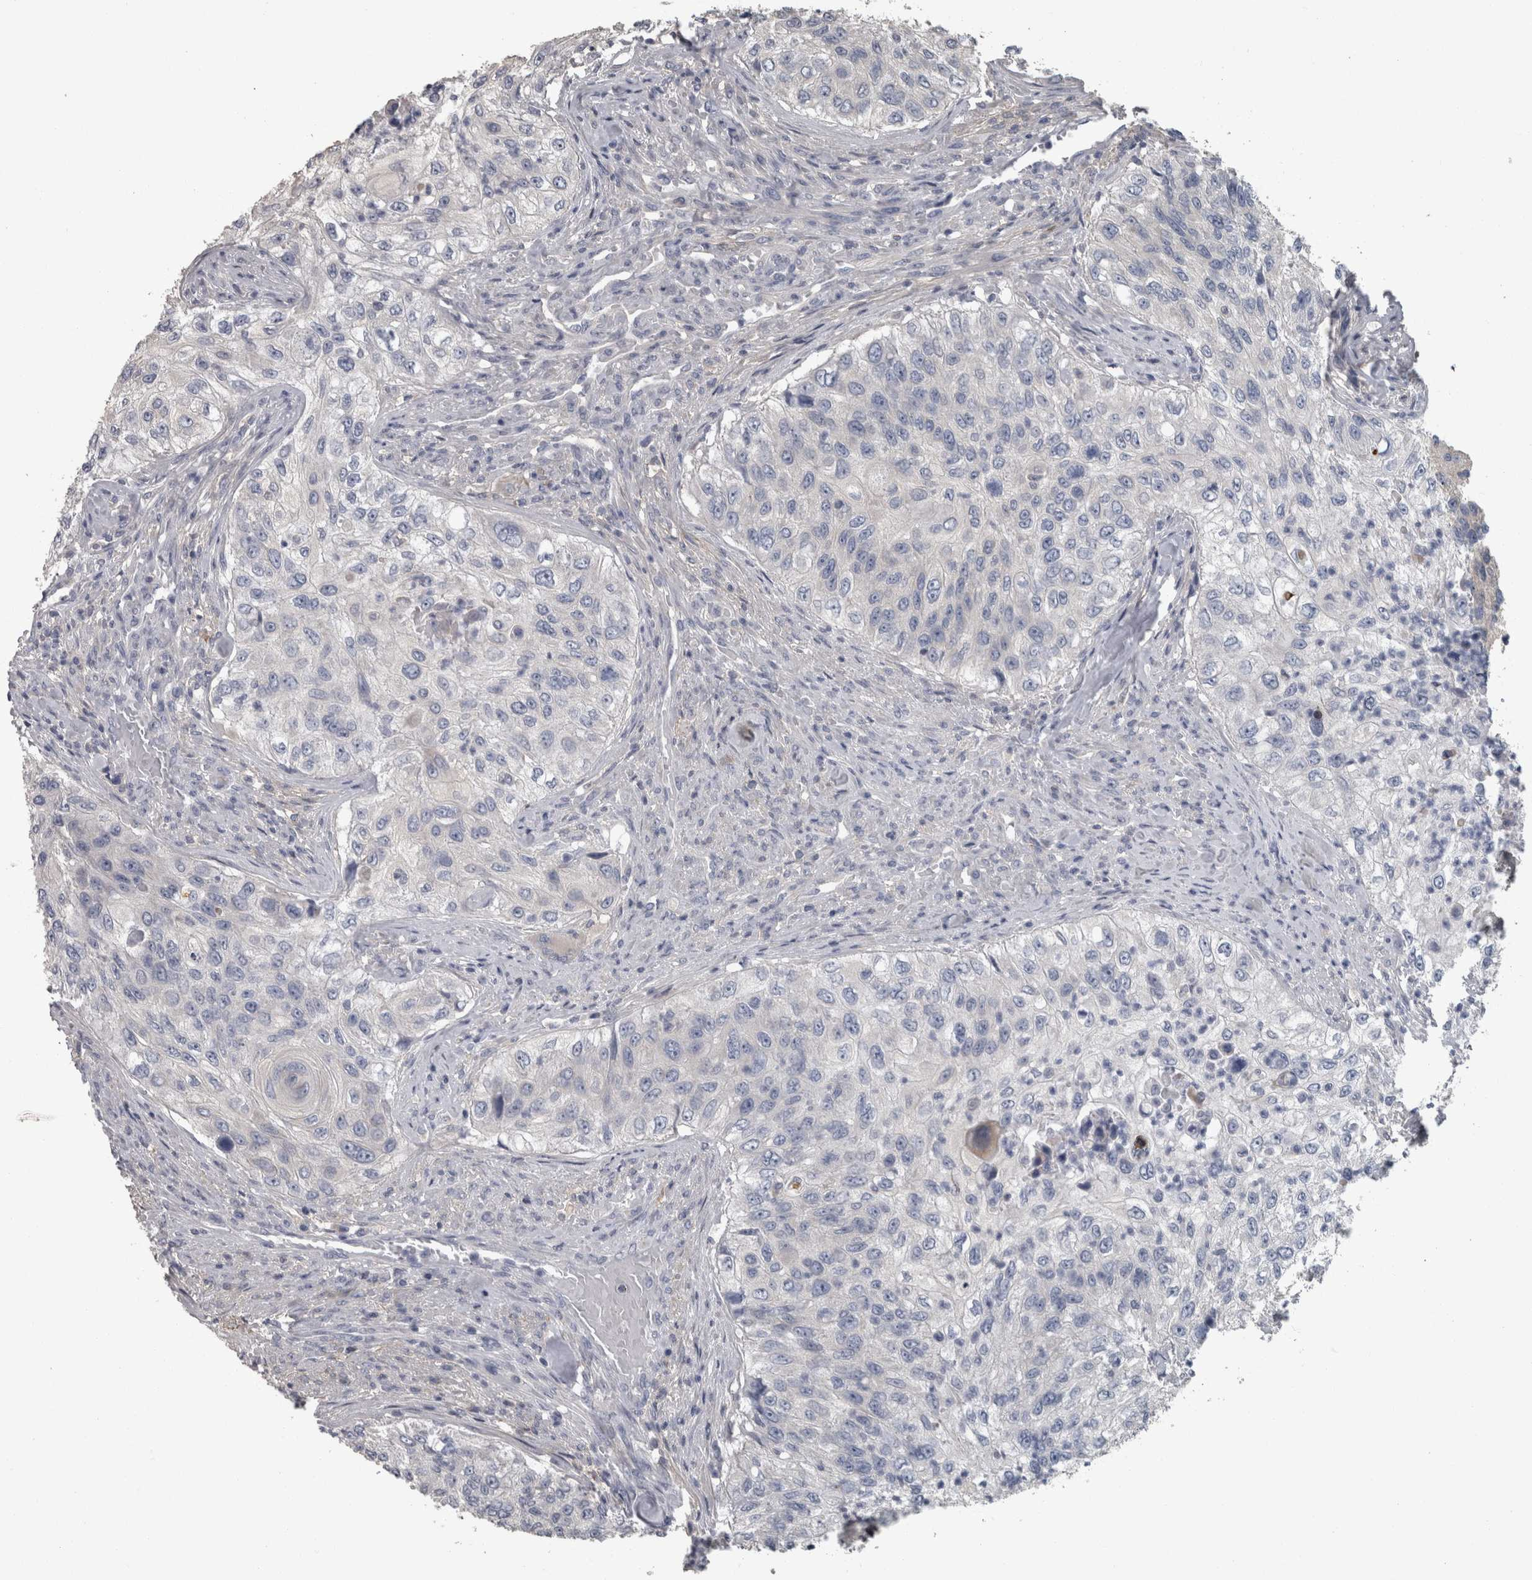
{"staining": {"intensity": "negative", "quantity": "none", "location": "none"}, "tissue": "urothelial cancer", "cell_type": "Tumor cells", "image_type": "cancer", "snomed": [{"axis": "morphology", "description": "Urothelial carcinoma, High grade"}, {"axis": "topography", "description": "Urinary bladder"}], "caption": "Protein analysis of urothelial cancer displays no significant positivity in tumor cells. Nuclei are stained in blue.", "gene": "EFEMP2", "patient": {"sex": "female", "age": 60}}